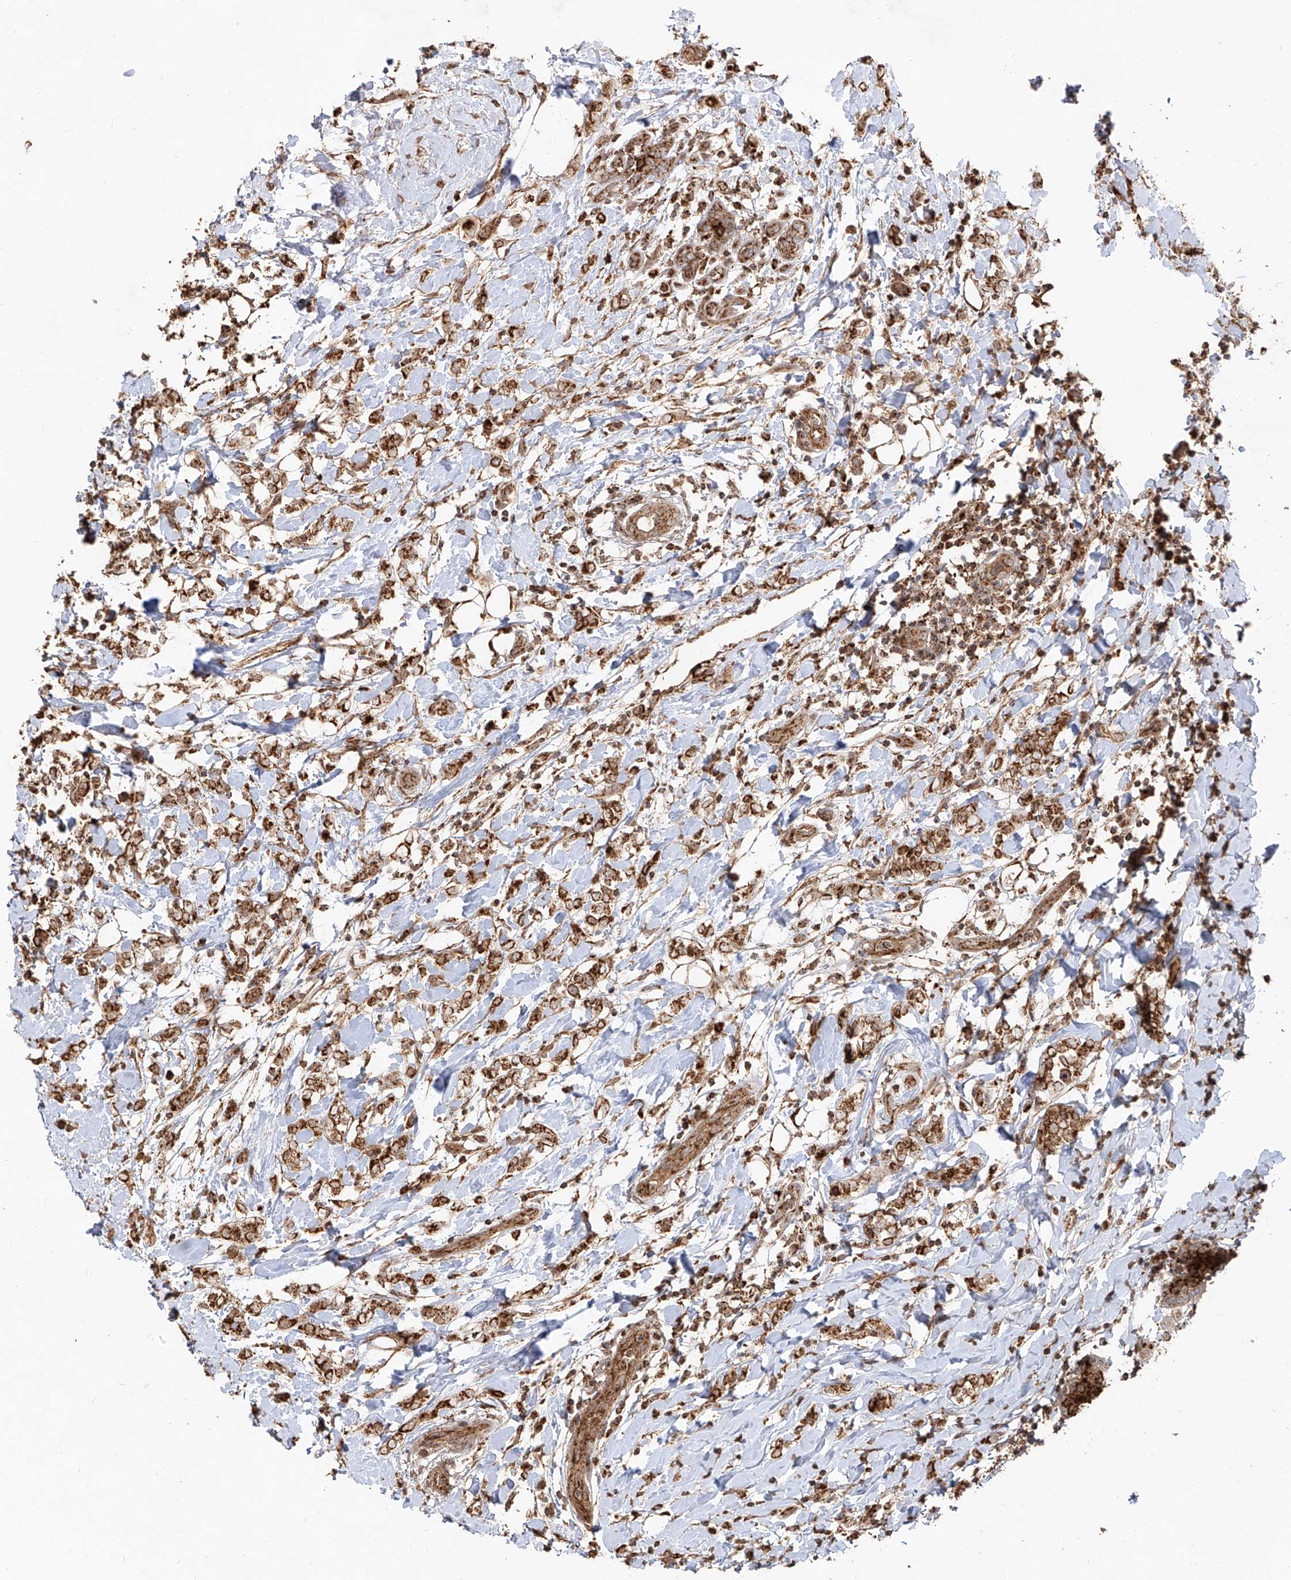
{"staining": {"intensity": "strong", "quantity": ">75%", "location": "cytoplasmic/membranous"}, "tissue": "breast cancer", "cell_type": "Tumor cells", "image_type": "cancer", "snomed": [{"axis": "morphology", "description": "Normal tissue, NOS"}, {"axis": "morphology", "description": "Lobular carcinoma"}, {"axis": "topography", "description": "Breast"}], "caption": "IHC of breast lobular carcinoma exhibits high levels of strong cytoplasmic/membranous positivity in approximately >75% of tumor cells. Using DAB (3,3'-diaminobenzidine) (brown) and hematoxylin (blue) stains, captured at high magnification using brightfield microscopy.", "gene": "AIM2", "patient": {"sex": "female", "age": 47}}